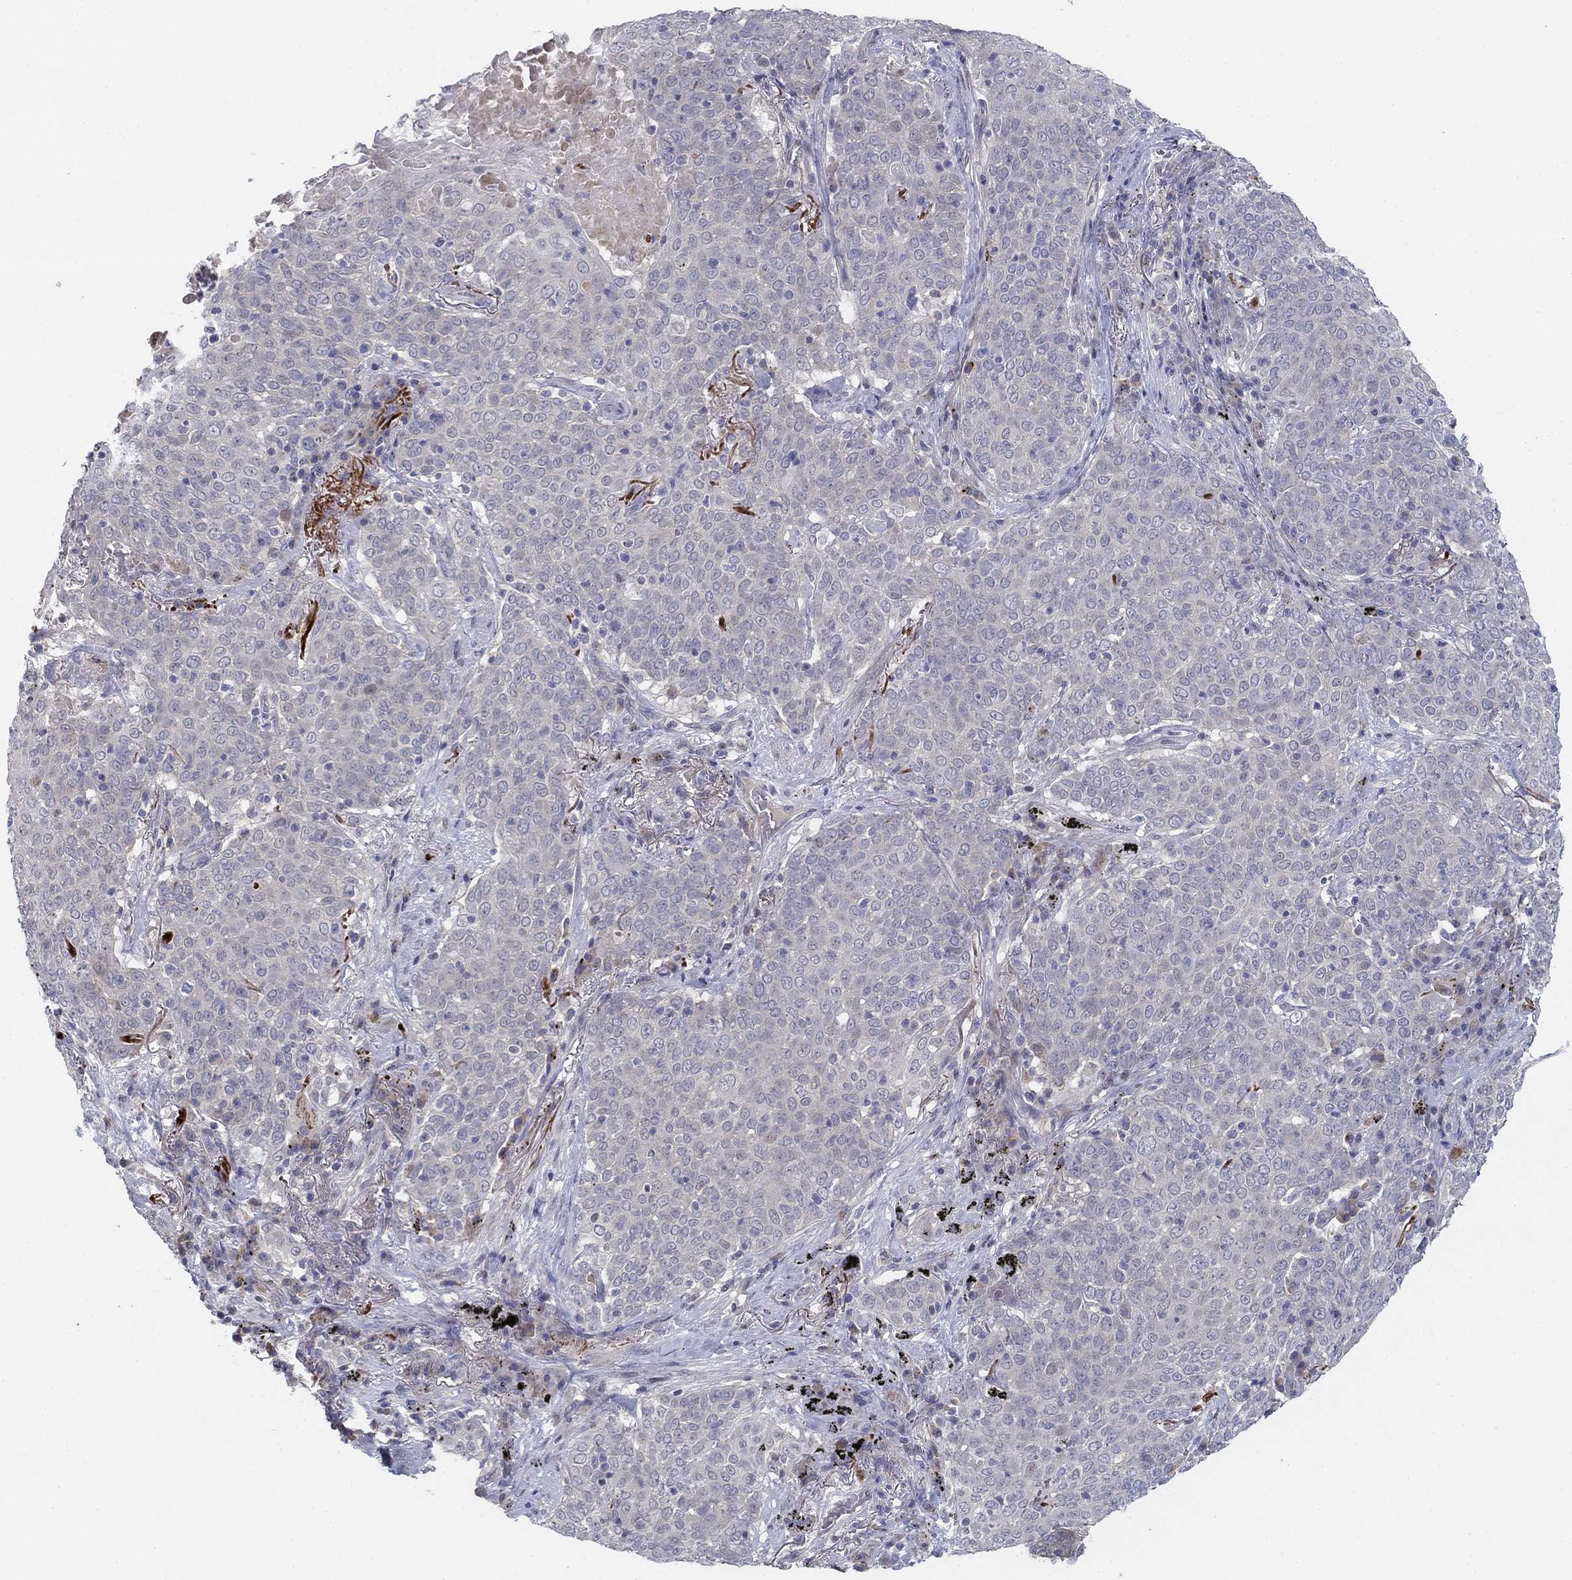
{"staining": {"intensity": "negative", "quantity": "none", "location": "none"}, "tissue": "lung cancer", "cell_type": "Tumor cells", "image_type": "cancer", "snomed": [{"axis": "morphology", "description": "Squamous cell carcinoma, NOS"}, {"axis": "topography", "description": "Lung"}], "caption": "Squamous cell carcinoma (lung) was stained to show a protein in brown. There is no significant staining in tumor cells.", "gene": "AMN1", "patient": {"sex": "male", "age": 82}}